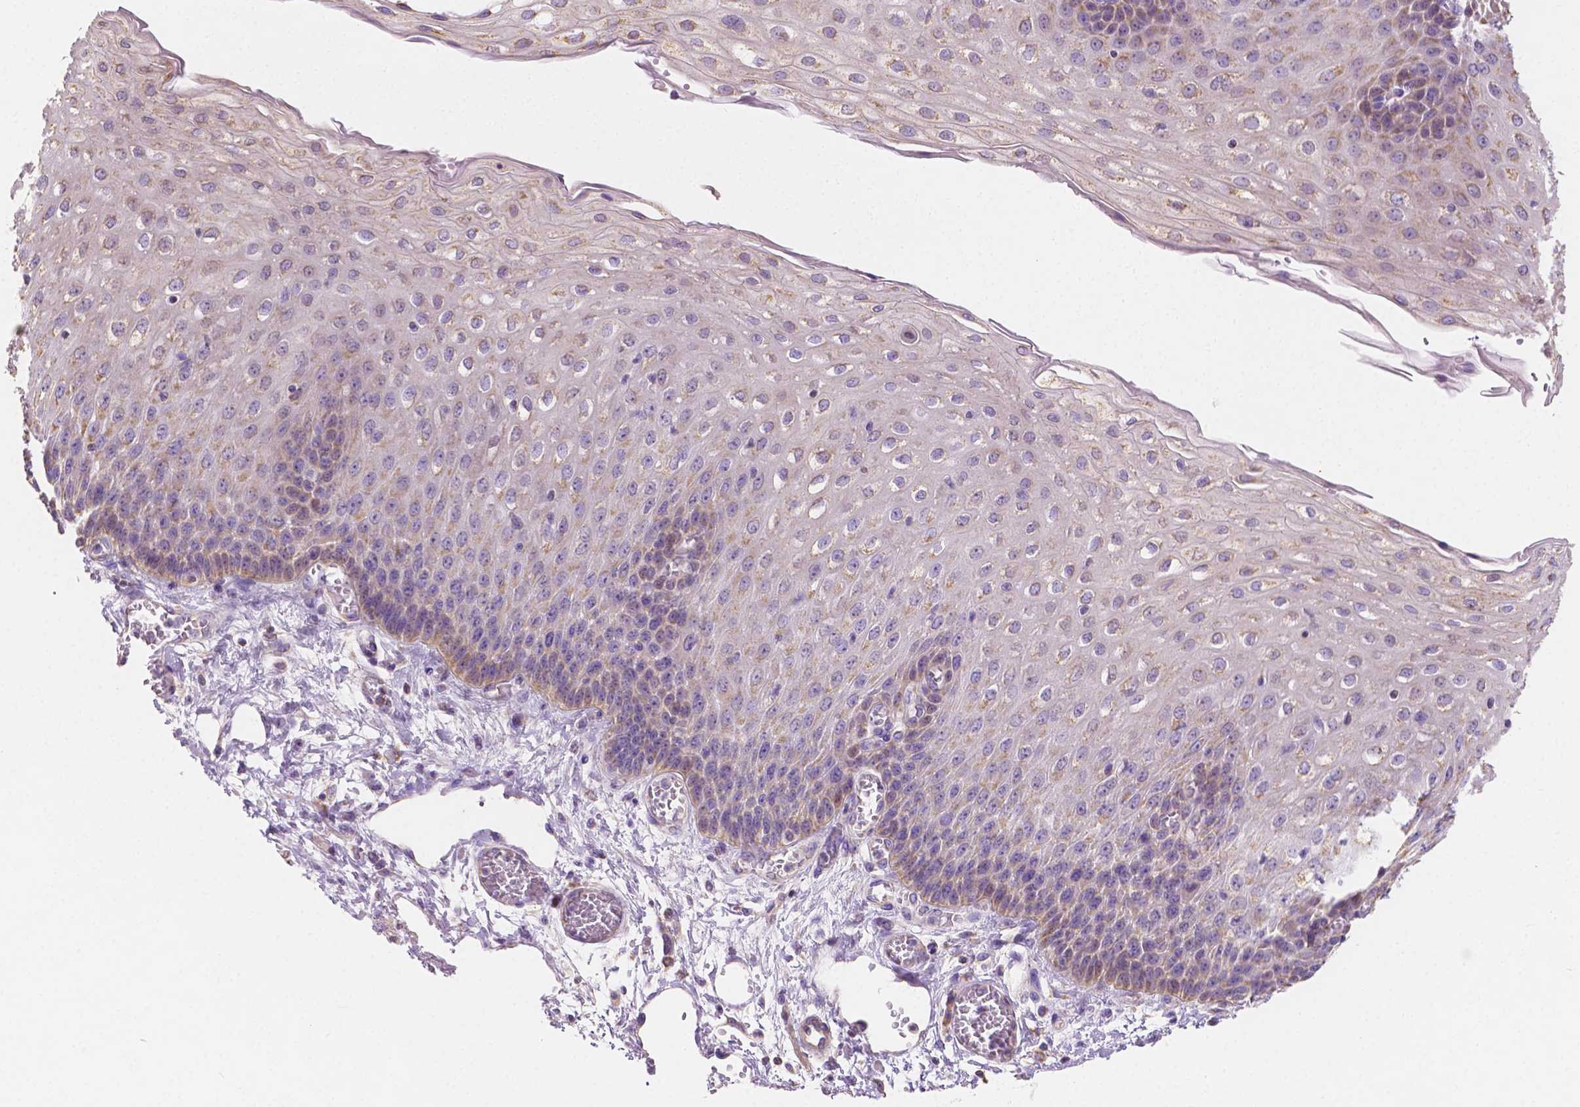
{"staining": {"intensity": "moderate", "quantity": "<25%", "location": "cytoplasmic/membranous"}, "tissue": "esophagus", "cell_type": "Squamous epithelial cells", "image_type": "normal", "snomed": [{"axis": "morphology", "description": "Normal tissue, NOS"}, {"axis": "morphology", "description": "Adenocarcinoma, NOS"}, {"axis": "topography", "description": "Esophagus"}], "caption": "Esophagus stained with DAB (3,3'-diaminobenzidine) immunohistochemistry (IHC) reveals low levels of moderate cytoplasmic/membranous staining in approximately <25% of squamous epithelial cells. (IHC, brightfield microscopy, high magnification).", "gene": "TMEM130", "patient": {"sex": "male", "age": 81}}